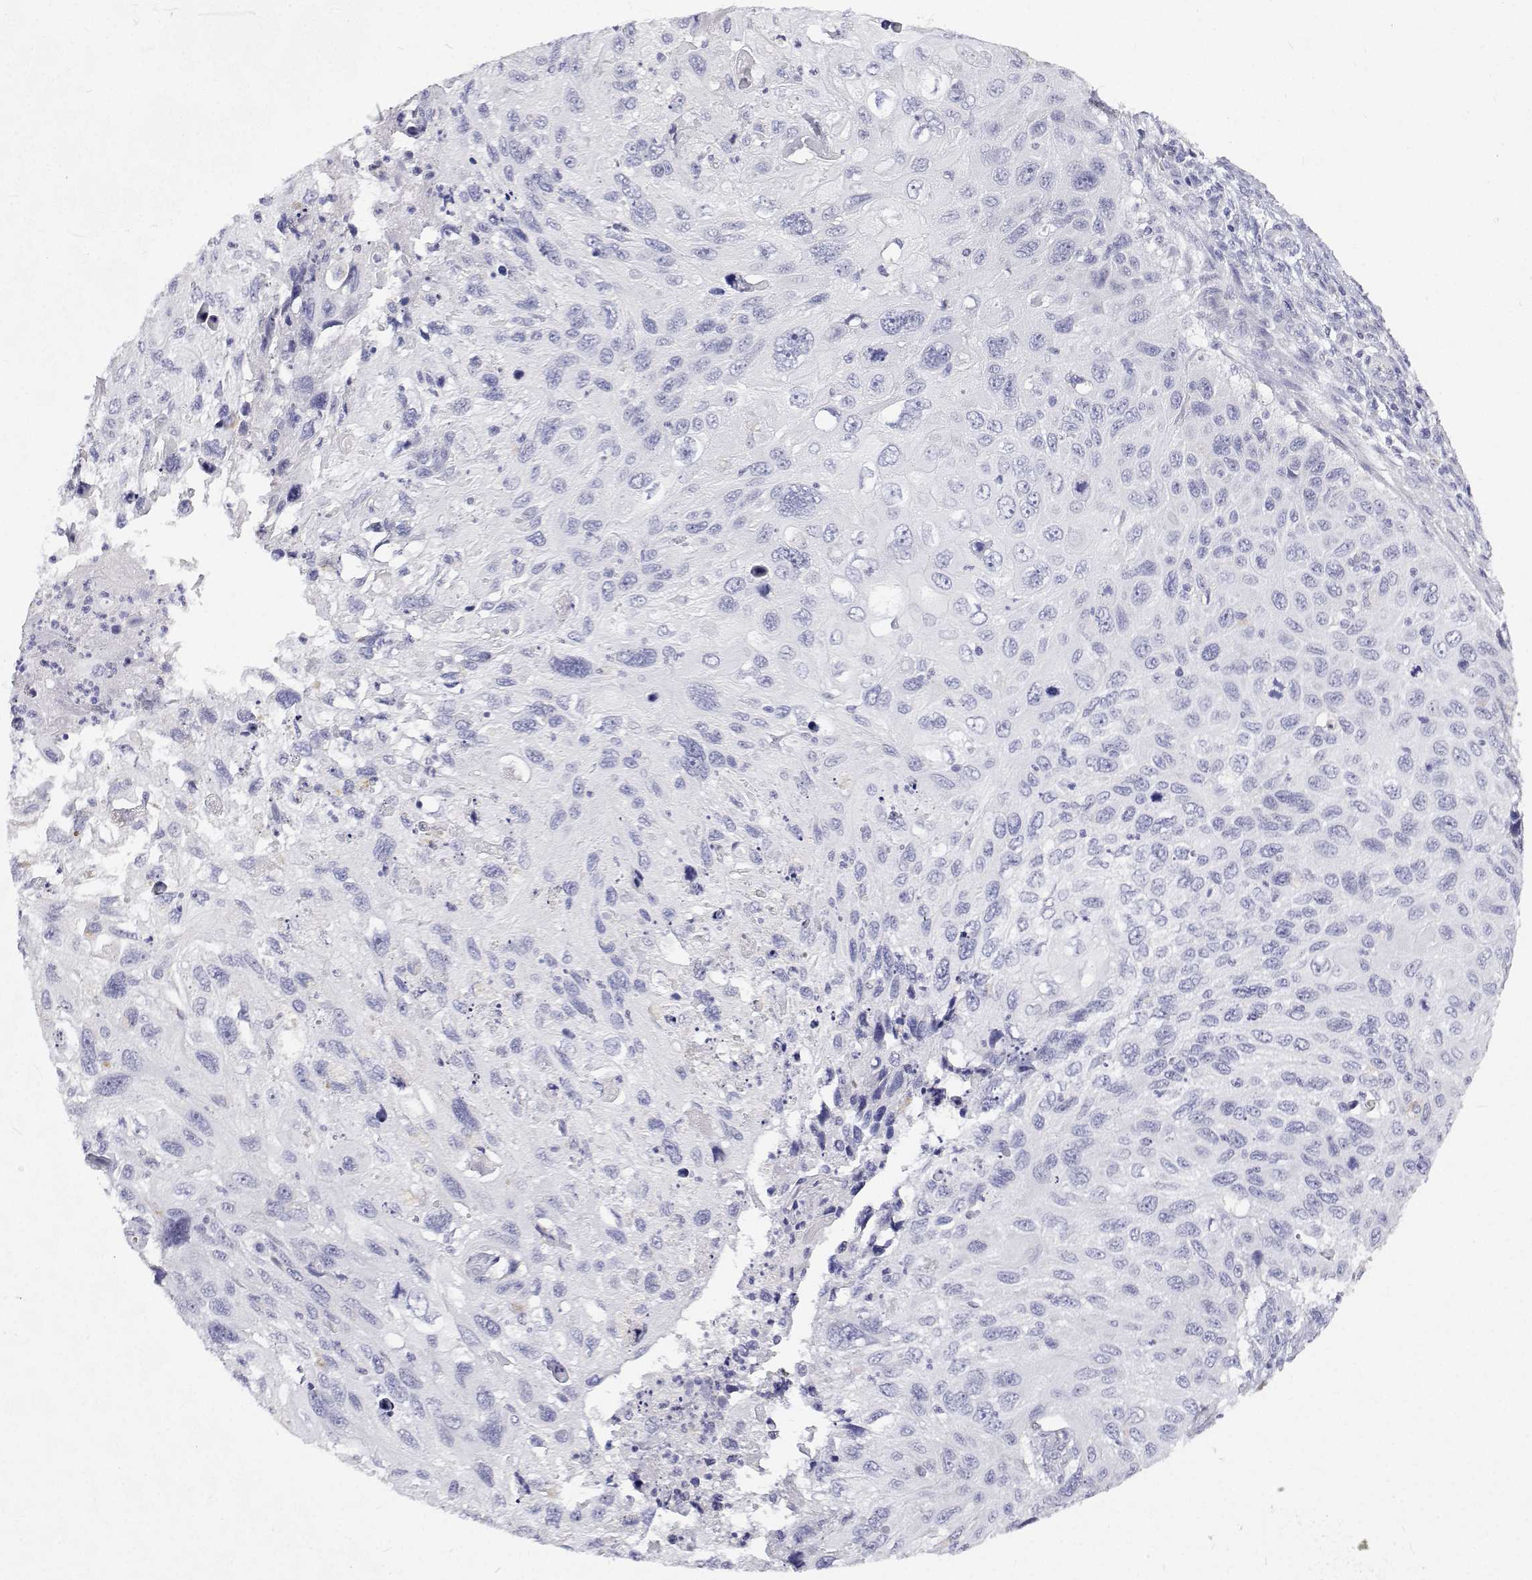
{"staining": {"intensity": "negative", "quantity": "none", "location": "none"}, "tissue": "cervical cancer", "cell_type": "Tumor cells", "image_type": "cancer", "snomed": [{"axis": "morphology", "description": "Squamous cell carcinoma, NOS"}, {"axis": "topography", "description": "Cervix"}], "caption": "Immunohistochemical staining of human cervical cancer exhibits no significant expression in tumor cells. The staining is performed using DAB (3,3'-diaminobenzidine) brown chromogen with nuclei counter-stained in using hematoxylin.", "gene": "NCR2", "patient": {"sex": "female", "age": 70}}